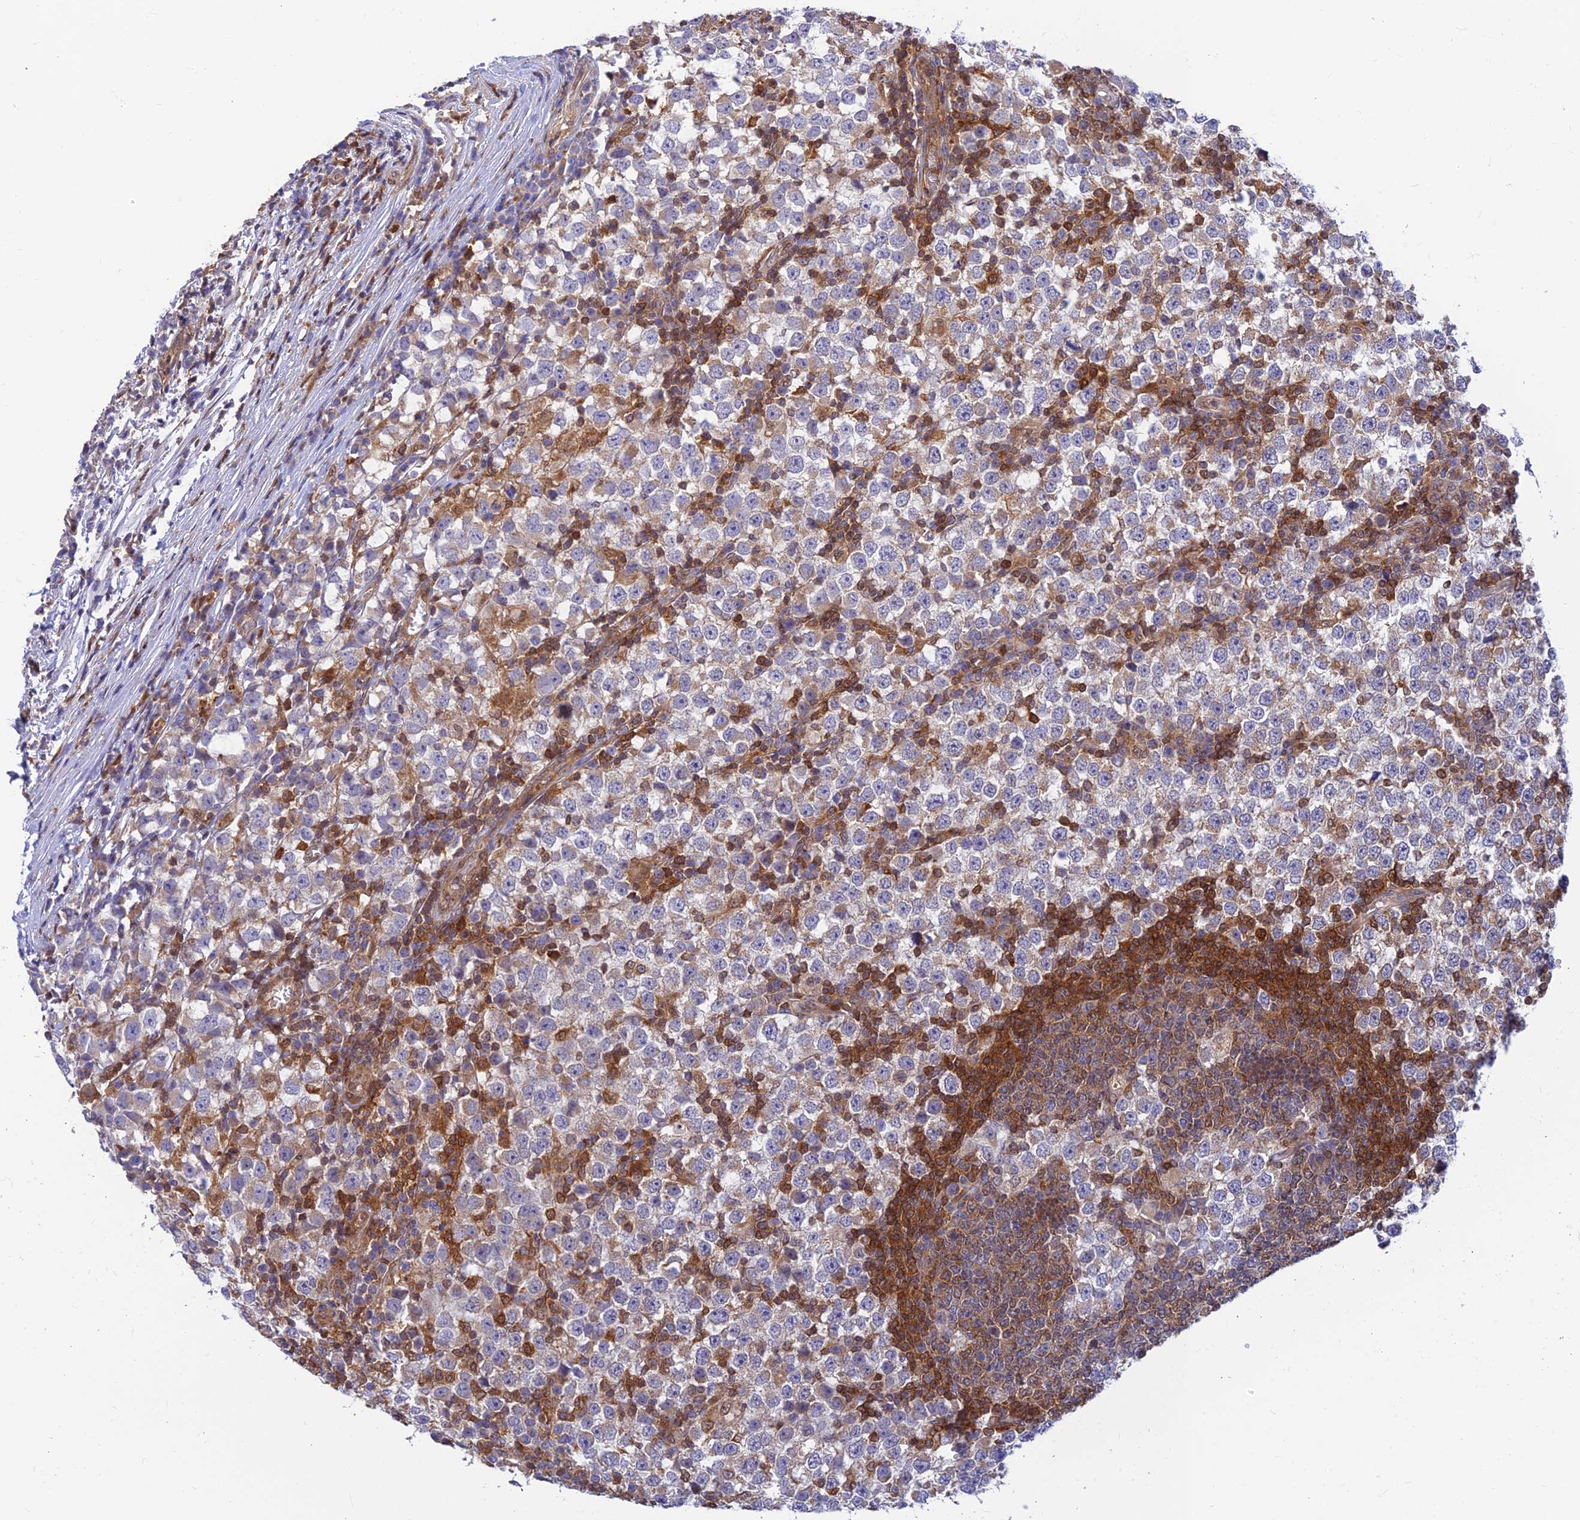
{"staining": {"intensity": "moderate", "quantity": "<25%", "location": "cytoplasmic/membranous"}, "tissue": "testis cancer", "cell_type": "Tumor cells", "image_type": "cancer", "snomed": [{"axis": "morphology", "description": "Seminoma, NOS"}, {"axis": "topography", "description": "Testis"}], "caption": "A histopathology image of human testis seminoma stained for a protein reveals moderate cytoplasmic/membranous brown staining in tumor cells. The protein is stained brown, and the nuclei are stained in blue (DAB (3,3'-diaminobenzidine) IHC with brightfield microscopy, high magnification).", "gene": "LYSMD2", "patient": {"sex": "male", "age": 65}}